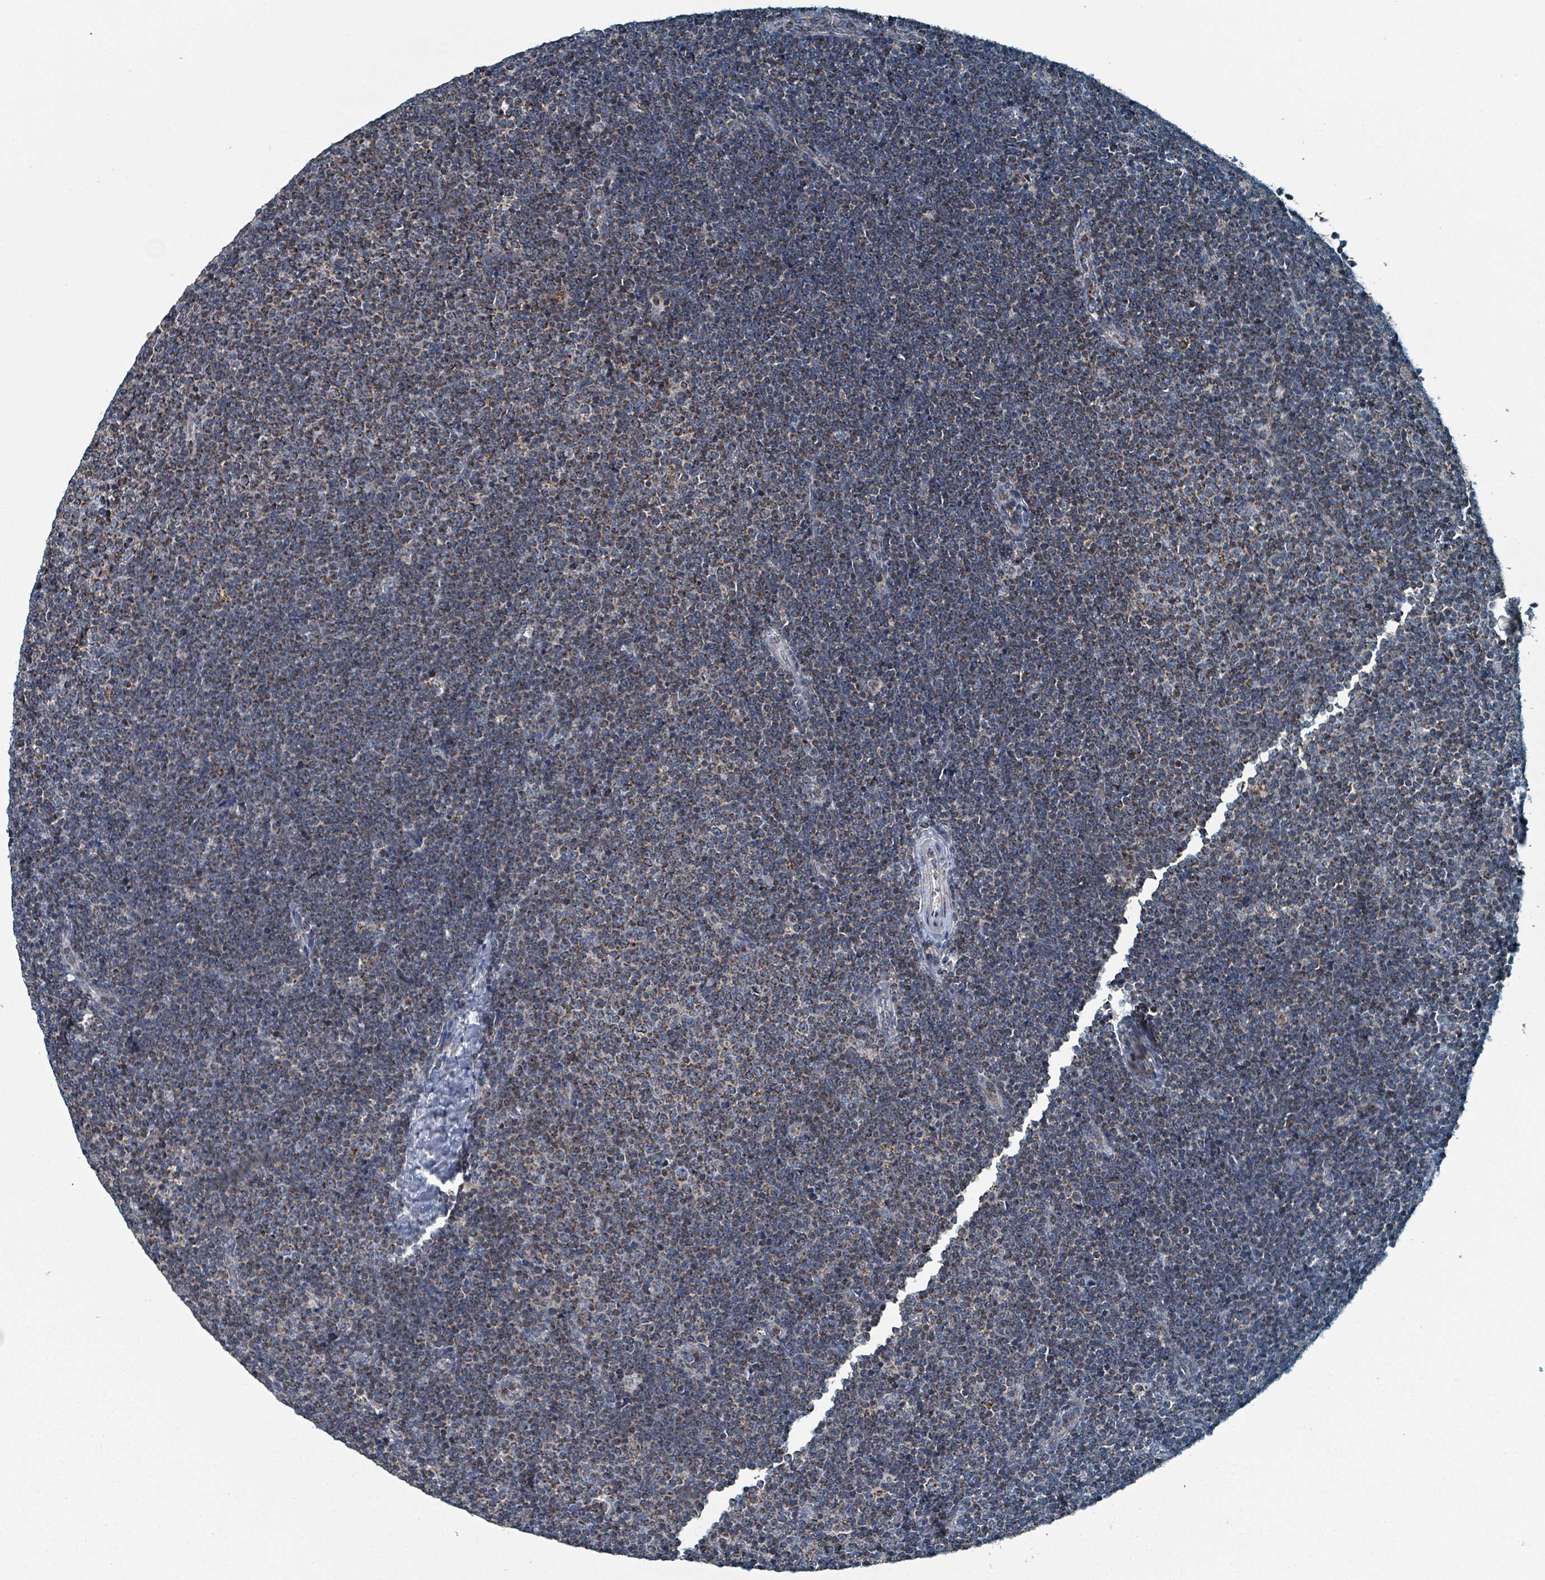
{"staining": {"intensity": "moderate", "quantity": ">75%", "location": "cytoplasmic/membranous"}, "tissue": "lymphoma", "cell_type": "Tumor cells", "image_type": "cancer", "snomed": [{"axis": "morphology", "description": "Malignant lymphoma, non-Hodgkin's type, Low grade"}, {"axis": "topography", "description": "Lymph node"}], "caption": "IHC photomicrograph of low-grade malignant lymphoma, non-Hodgkin's type stained for a protein (brown), which reveals medium levels of moderate cytoplasmic/membranous staining in approximately >75% of tumor cells.", "gene": "ABHD18", "patient": {"sex": "male", "age": 48}}